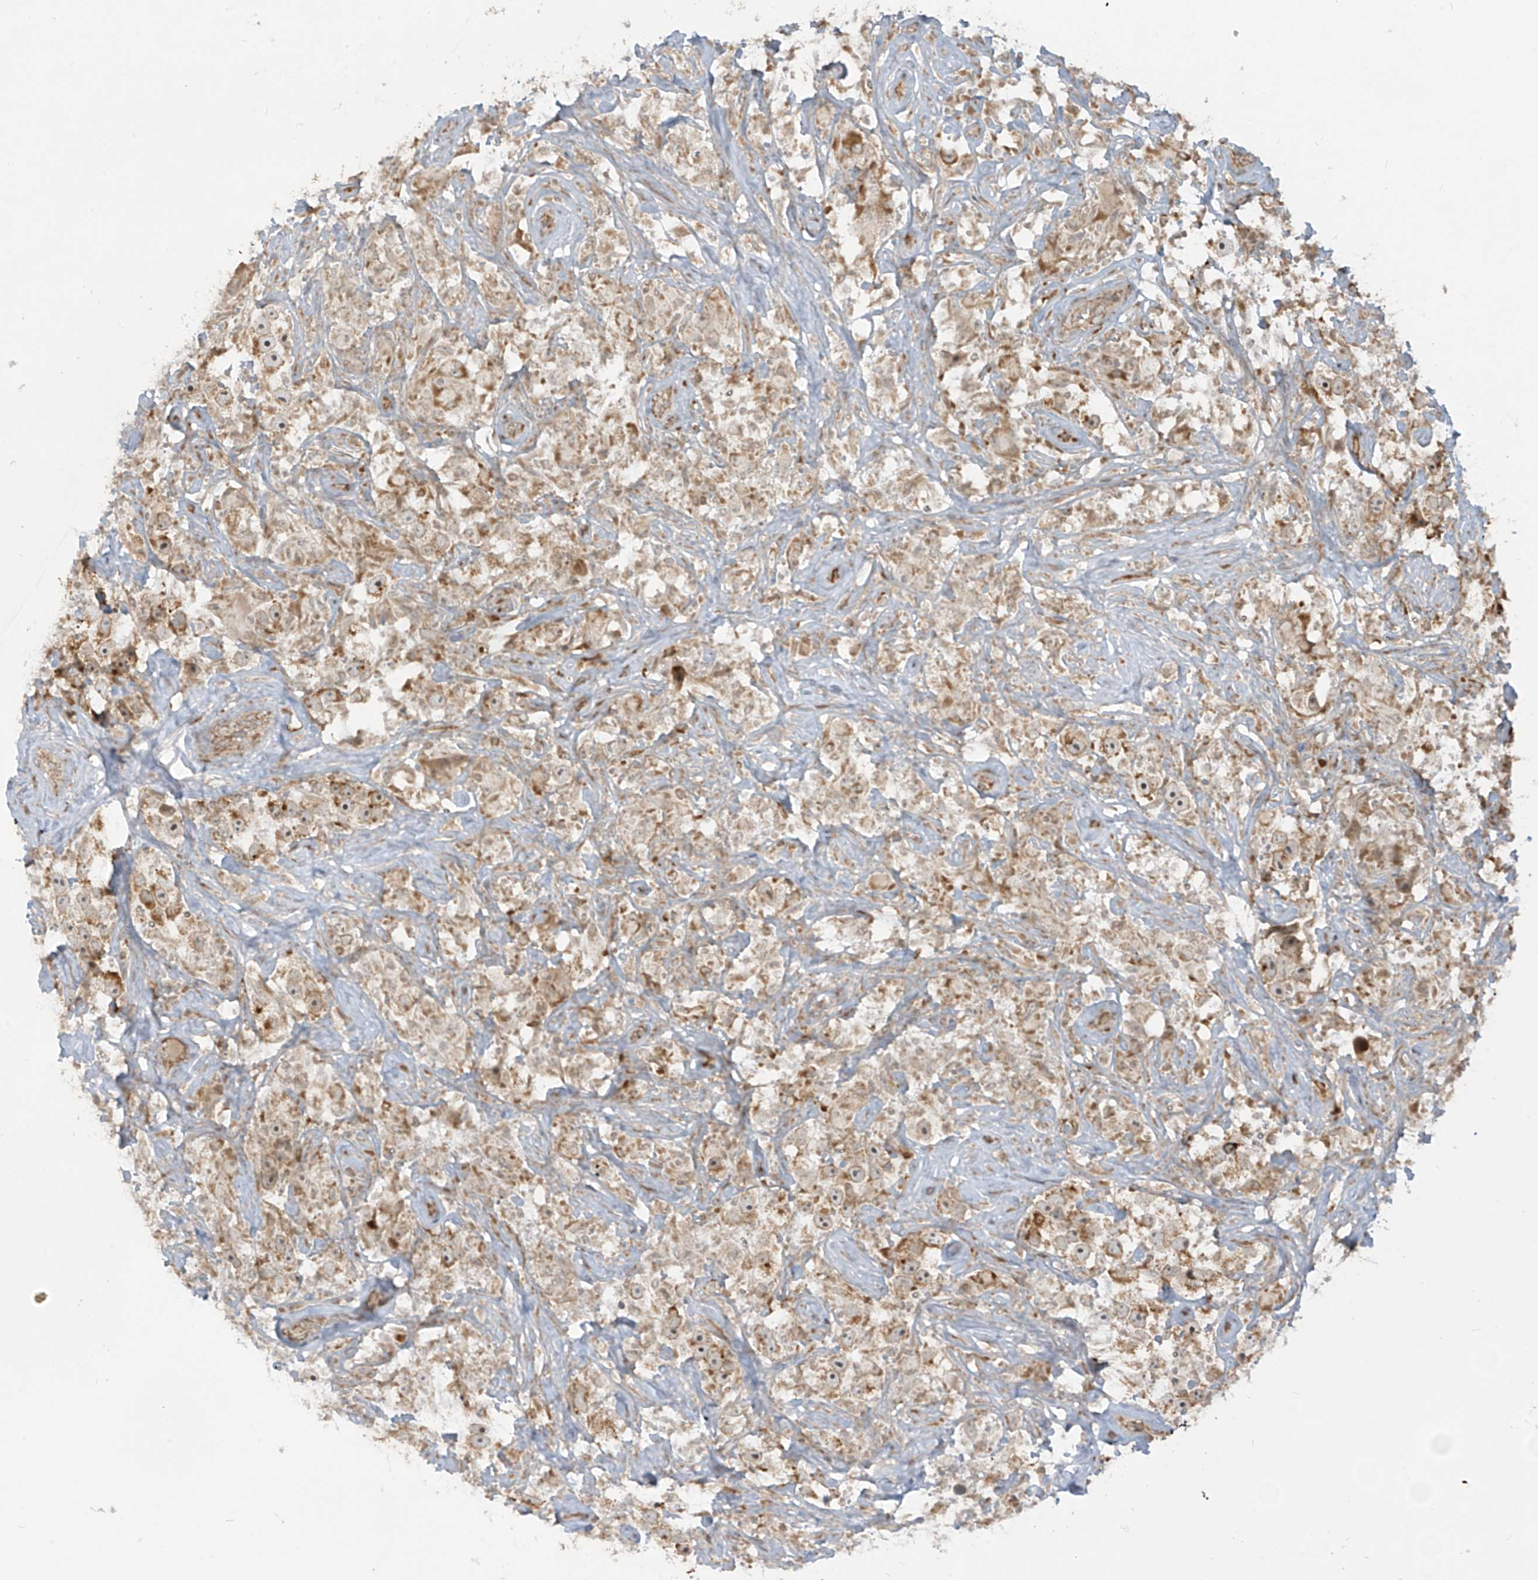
{"staining": {"intensity": "moderate", "quantity": ">75%", "location": "cytoplasmic/membranous"}, "tissue": "testis cancer", "cell_type": "Tumor cells", "image_type": "cancer", "snomed": [{"axis": "morphology", "description": "Seminoma, NOS"}, {"axis": "topography", "description": "Testis"}], "caption": "Immunohistochemical staining of human seminoma (testis) reveals moderate cytoplasmic/membranous protein positivity in approximately >75% of tumor cells.", "gene": "TRIM67", "patient": {"sex": "male", "age": 49}}